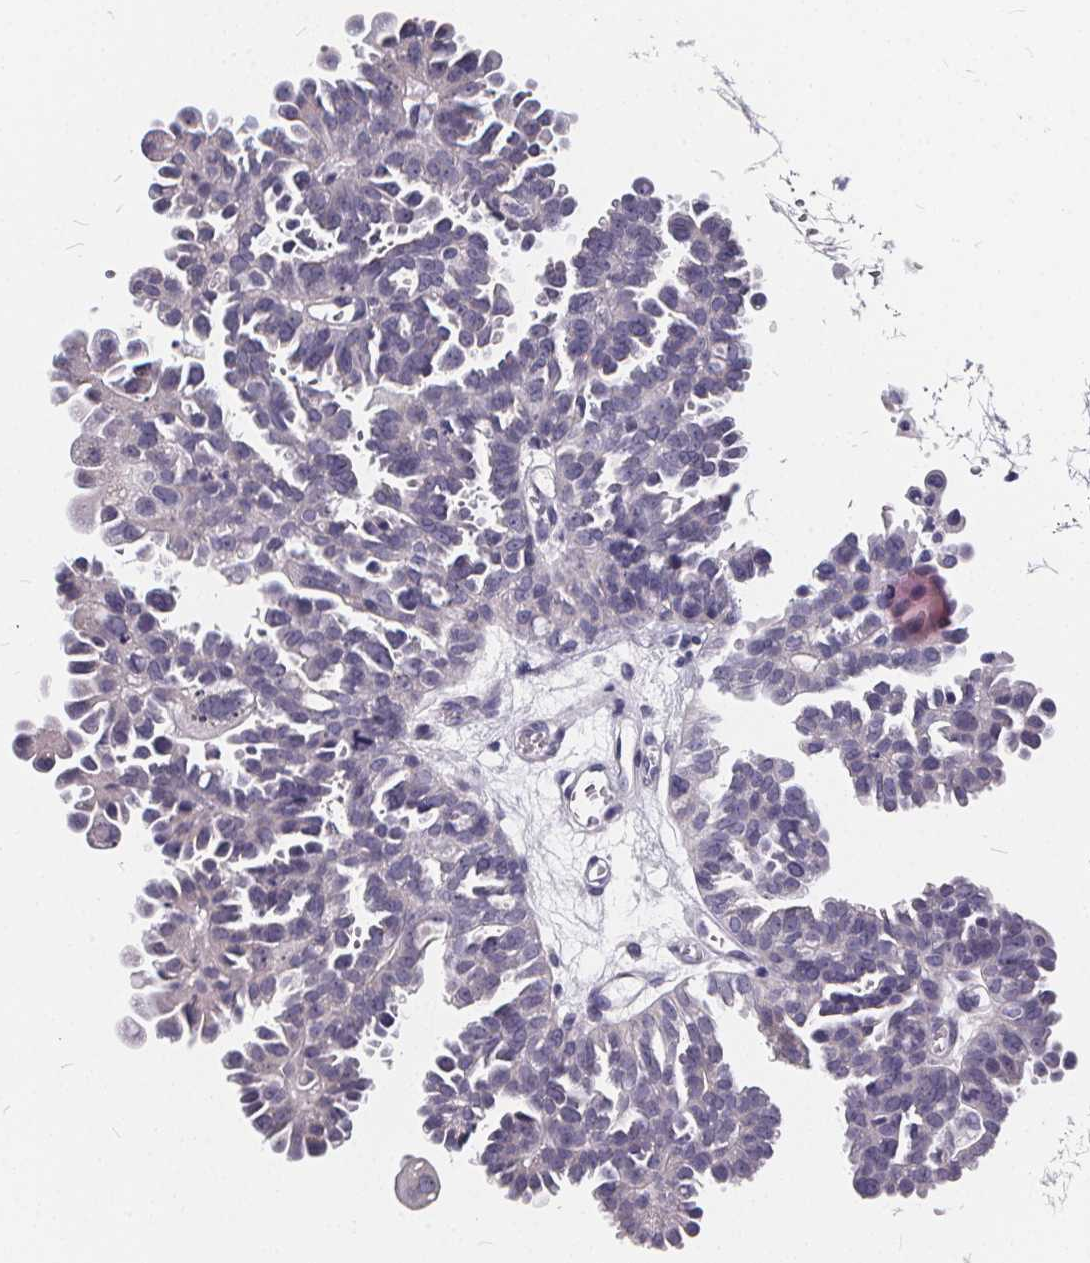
{"staining": {"intensity": "negative", "quantity": "none", "location": "none"}, "tissue": "ovarian cancer", "cell_type": "Tumor cells", "image_type": "cancer", "snomed": [{"axis": "morphology", "description": "Cystadenocarcinoma, serous, NOS"}, {"axis": "topography", "description": "Ovary"}], "caption": "This is a histopathology image of immunohistochemistry staining of ovarian cancer, which shows no staining in tumor cells.", "gene": "SPEF2", "patient": {"sex": "female", "age": 53}}